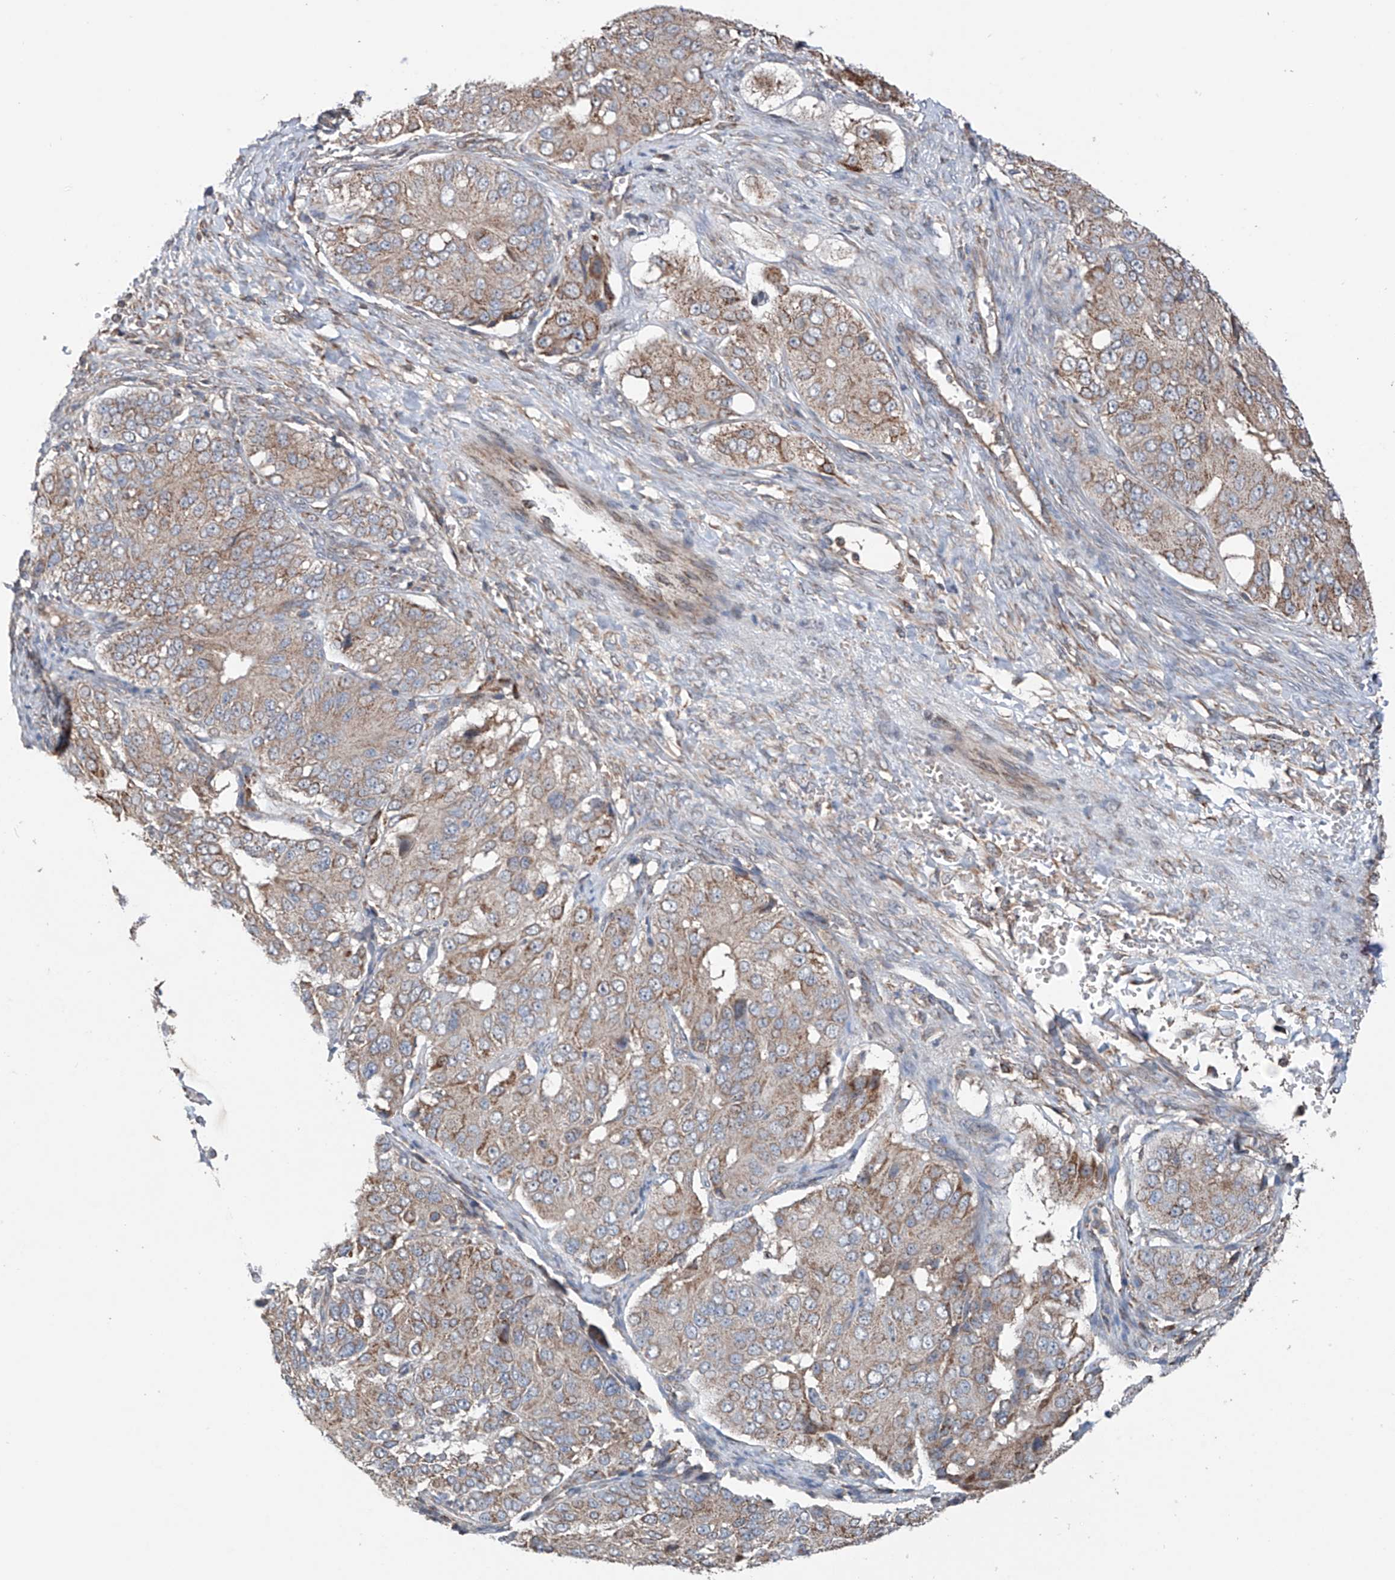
{"staining": {"intensity": "weak", "quantity": "<25%", "location": "cytoplasmic/membranous"}, "tissue": "ovarian cancer", "cell_type": "Tumor cells", "image_type": "cancer", "snomed": [{"axis": "morphology", "description": "Carcinoma, endometroid"}, {"axis": "topography", "description": "Ovary"}], "caption": "DAB (3,3'-diaminobenzidine) immunohistochemical staining of human ovarian cancer (endometroid carcinoma) shows no significant staining in tumor cells.", "gene": "SAMD3", "patient": {"sex": "female", "age": 51}}